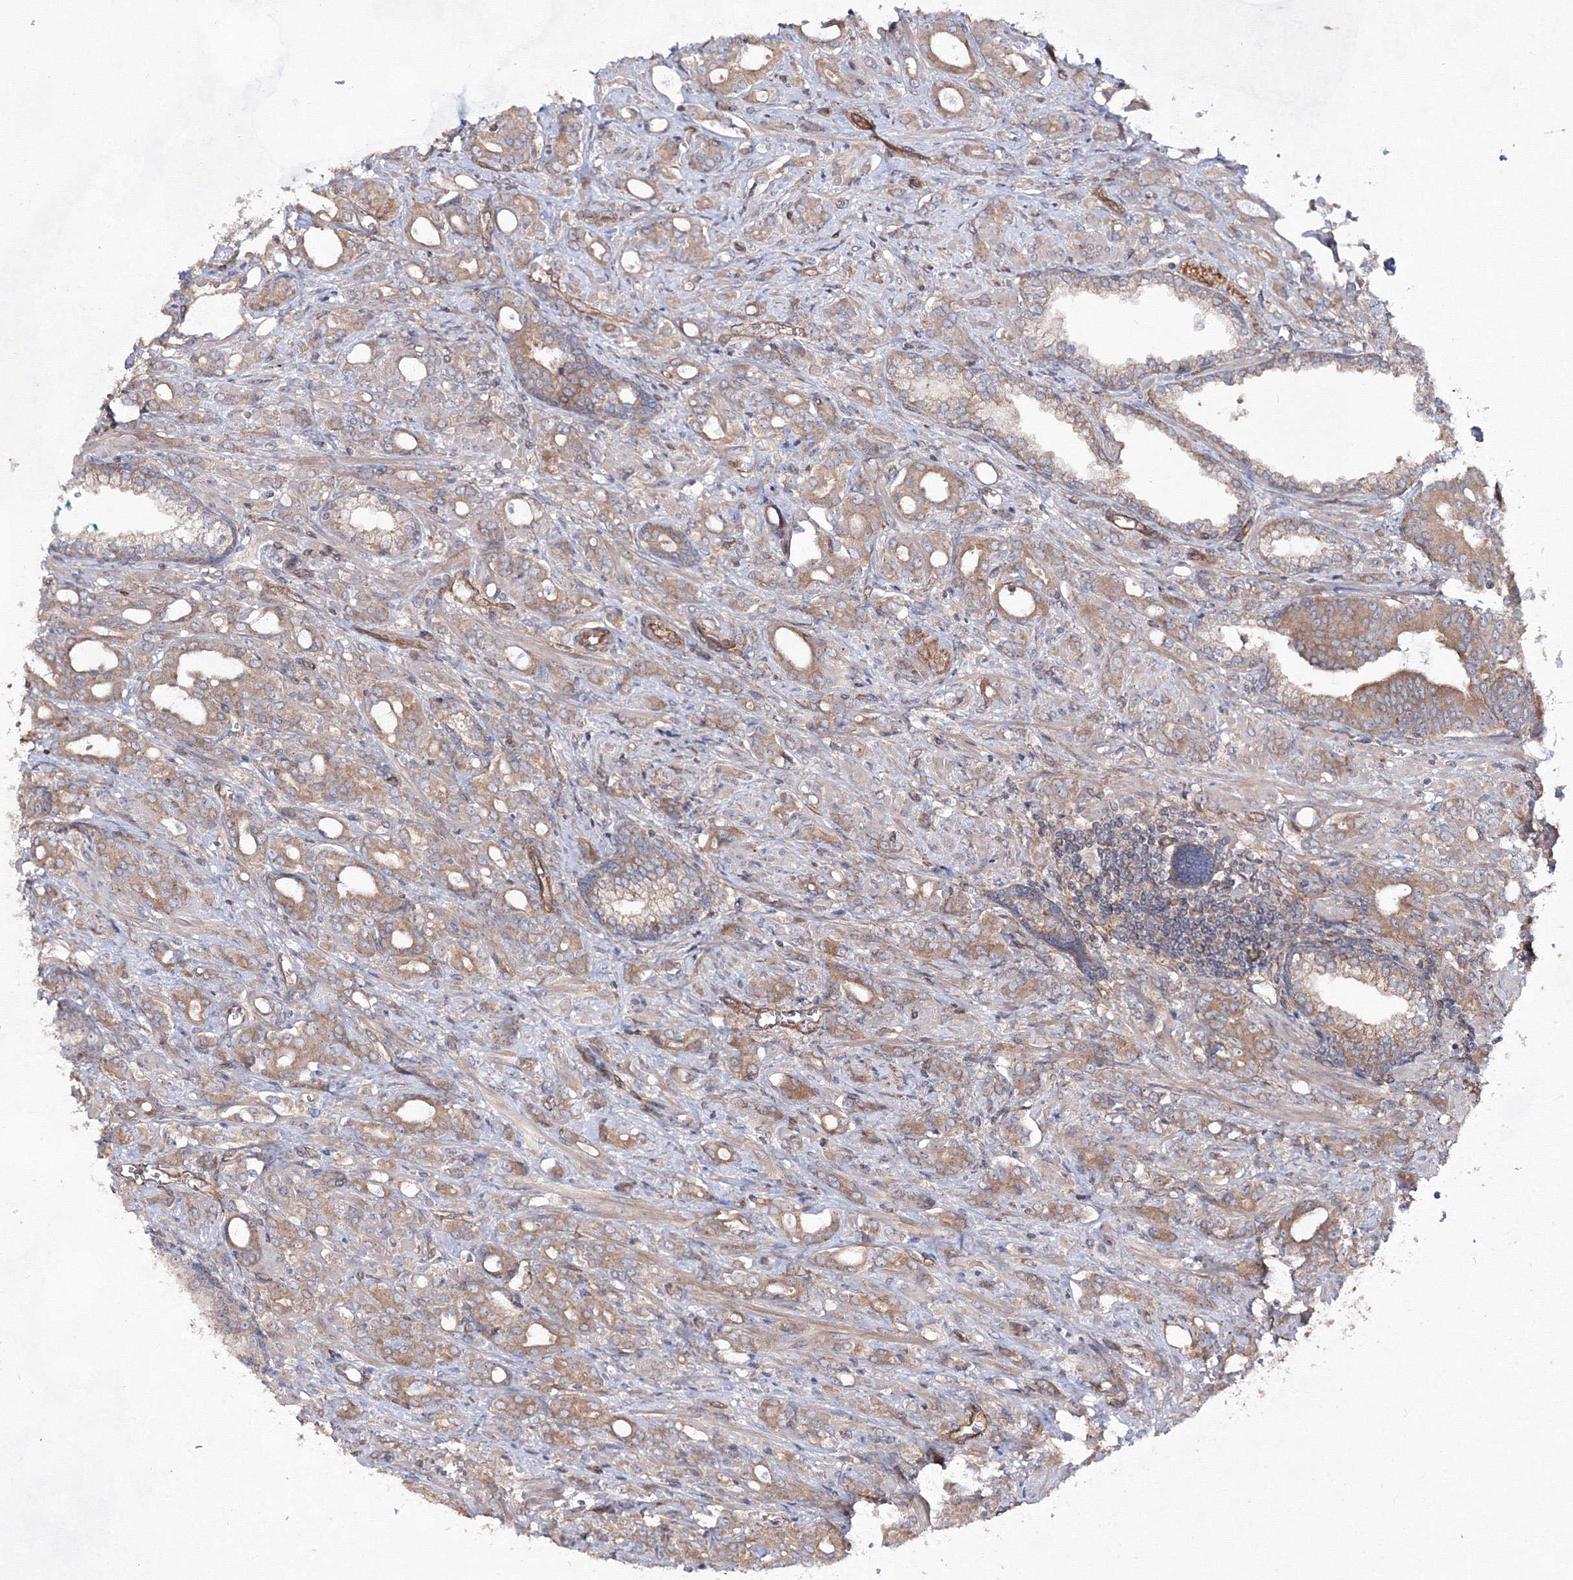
{"staining": {"intensity": "weak", "quantity": ">75%", "location": "cytoplasmic/membranous"}, "tissue": "prostate cancer", "cell_type": "Tumor cells", "image_type": "cancer", "snomed": [{"axis": "morphology", "description": "Adenocarcinoma, High grade"}, {"axis": "topography", "description": "Prostate"}], "caption": "This image exhibits immunohistochemistry staining of human adenocarcinoma (high-grade) (prostate), with low weak cytoplasmic/membranous staining in approximately >75% of tumor cells.", "gene": "EXOC6", "patient": {"sex": "male", "age": 72}}